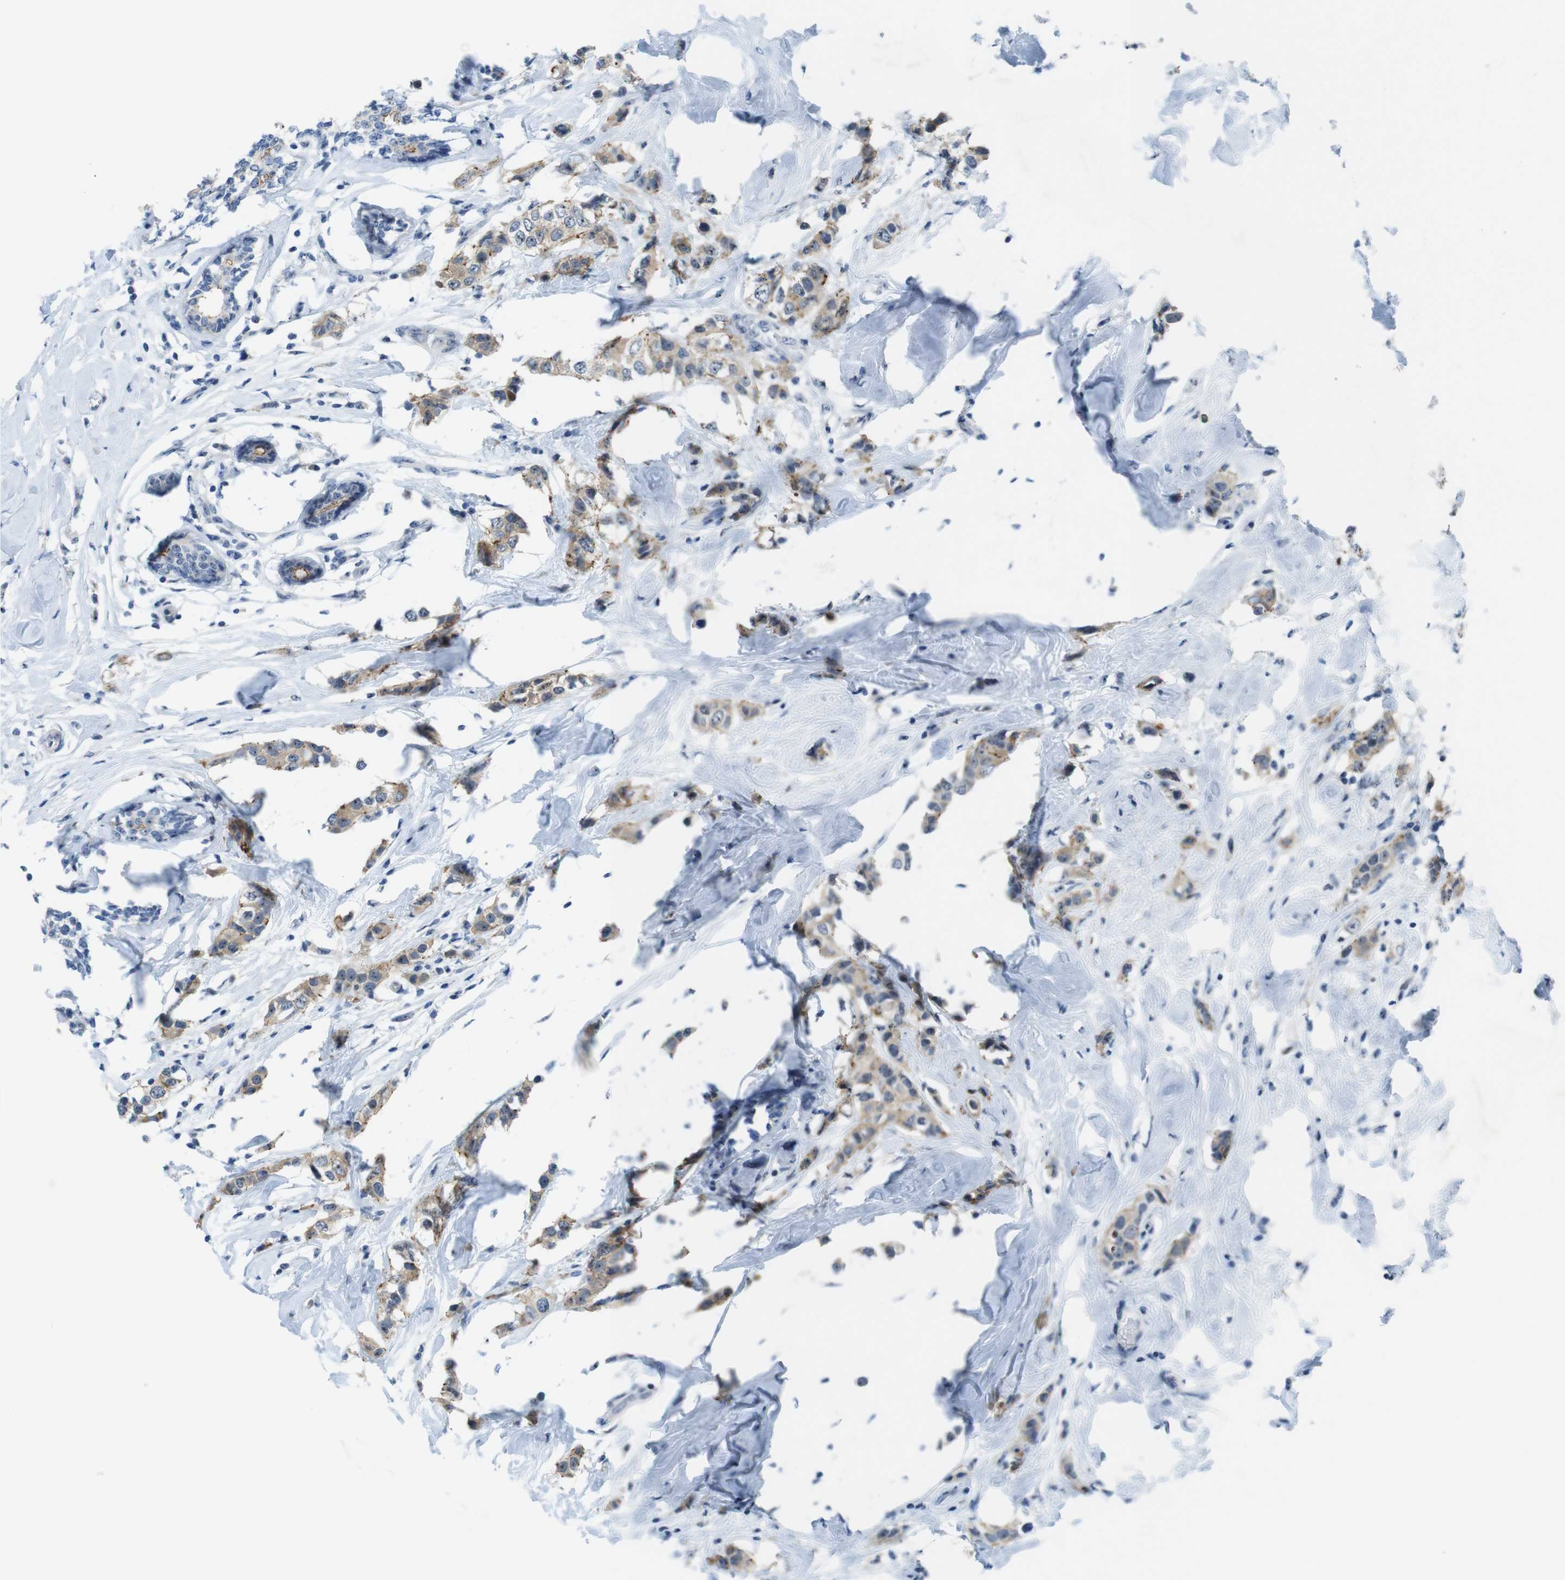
{"staining": {"intensity": "moderate", "quantity": "25%-75%", "location": "cytoplasmic/membranous"}, "tissue": "breast cancer", "cell_type": "Tumor cells", "image_type": "cancer", "snomed": [{"axis": "morphology", "description": "Normal tissue, NOS"}, {"axis": "morphology", "description": "Duct carcinoma"}, {"axis": "topography", "description": "Breast"}], "caption": "Tumor cells show medium levels of moderate cytoplasmic/membranous staining in approximately 25%-75% of cells in human breast cancer (invasive ductal carcinoma). (brown staining indicates protein expression, while blue staining denotes nuclei).", "gene": "TJP3", "patient": {"sex": "female", "age": 50}}